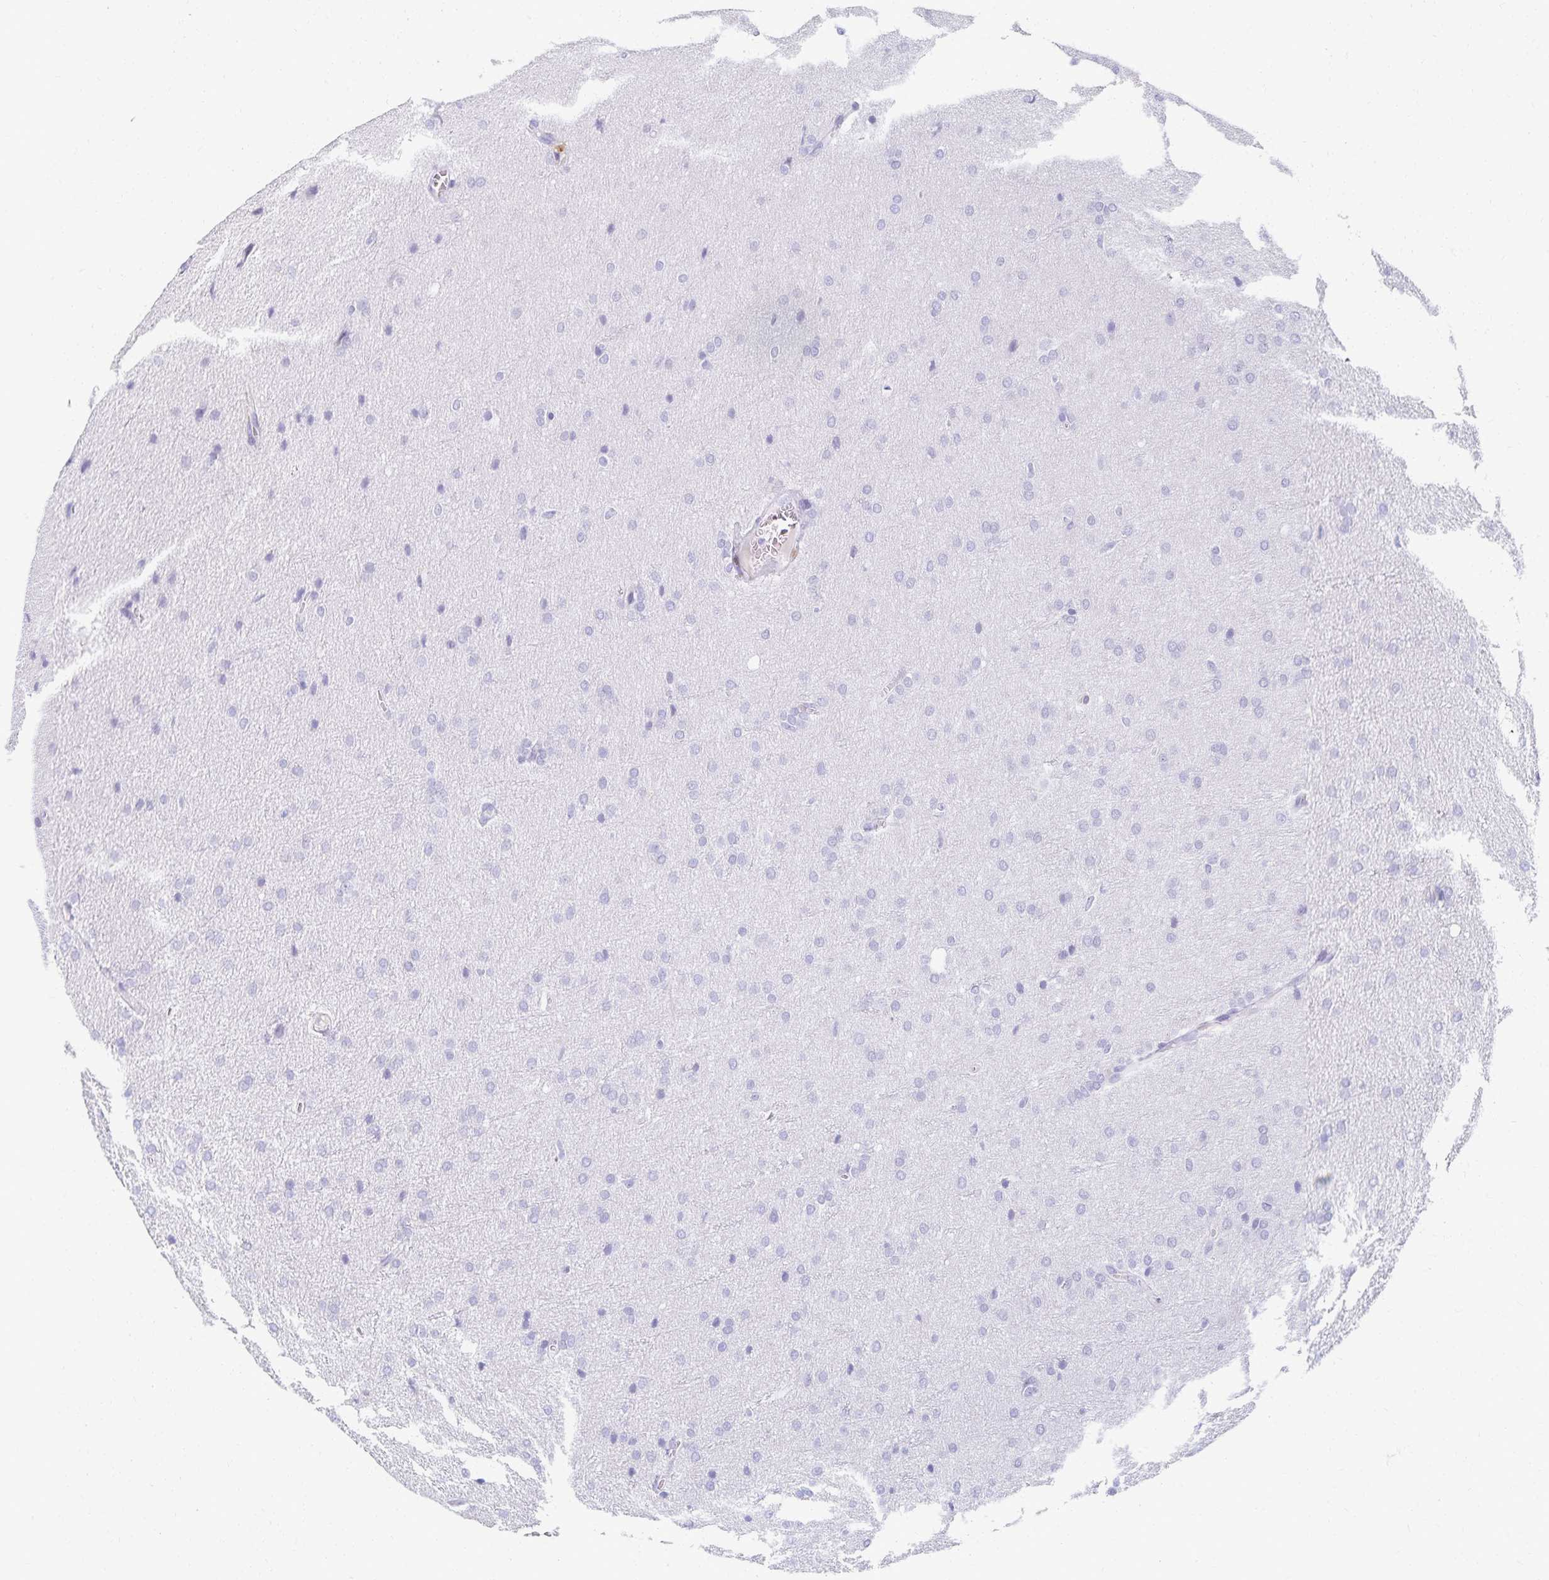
{"staining": {"intensity": "negative", "quantity": "none", "location": "none"}, "tissue": "glioma", "cell_type": "Tumor cells", "image_type": "cancer", "snomed": [{"axis": "morphology", "description": "Glioma, malignant, Low grade"}, {"axis": "topography", "description": "Brain"}], "caption": "IHC histopathology image of glioma stained for a protein (brown), which displays no positivity in tumor cells. (DAB (3,3'-diaminobenzidine) IHC, high magnification).", "gene": "C2orf50", "patient": {"sex": "female", "age": 32}}